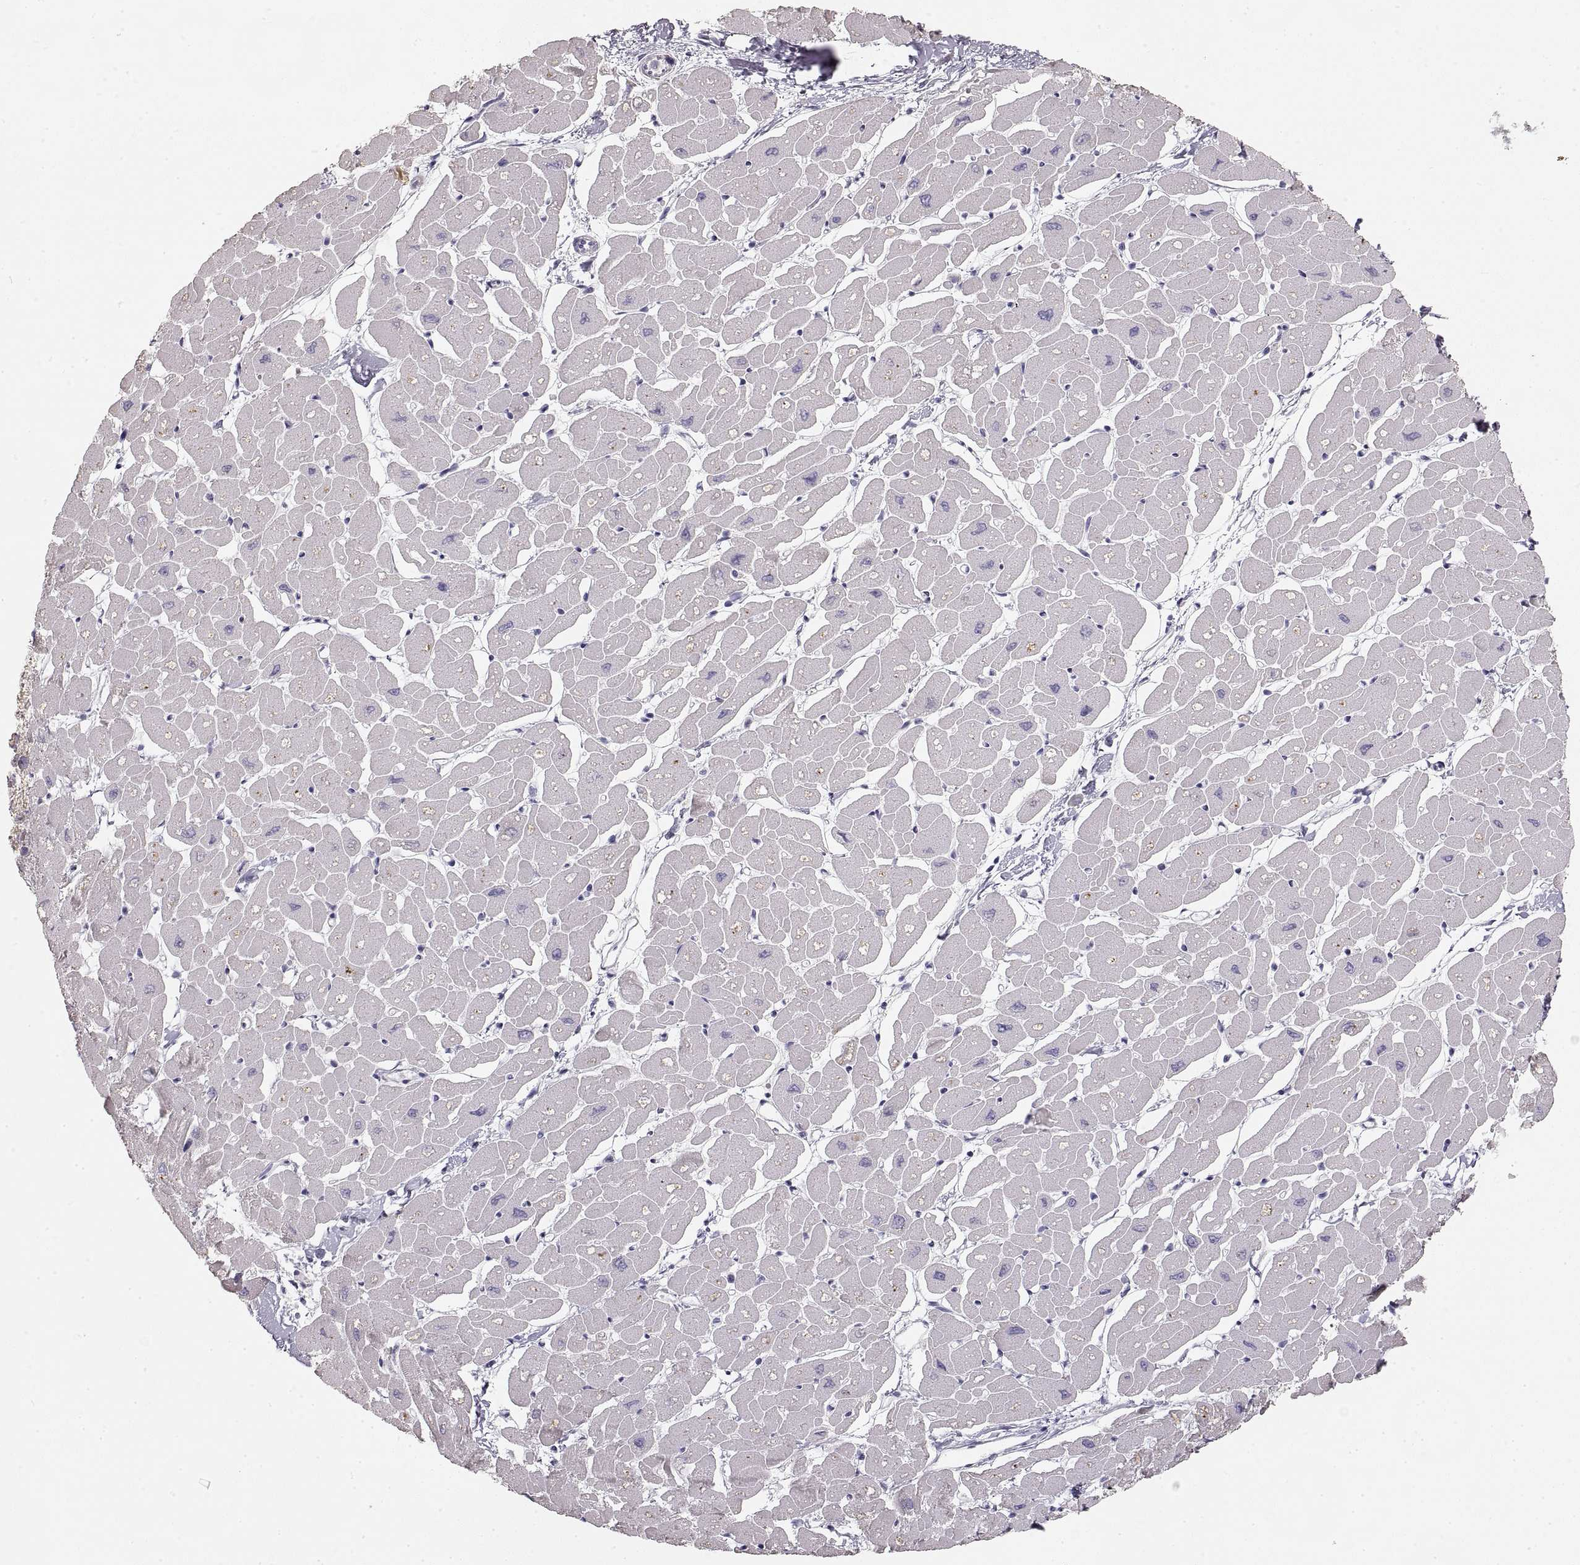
{"staining": {"intensity": "negative", "quantity": "none", "location": "none"}, "tissue": "heart muscle", "cell_type": "Cardiomyocytes", "image_type": "normal", "snomed": [{"axis": "morphology", "description": "Normal tissue, NOS"}, {"axis": "topography", "description": "Heart"}], "caption": "Immunohistochemical staining of unremarkable heart muscle demonstrates no significant positivity in cardiomyocytes. Brightfield microscopy of immunohistochemistry stained with DAB (brown) and hematoxylin (blue), captured at high magnification.", "gene": "ZP3", "patient": {"sex": "male", "age": 57}}